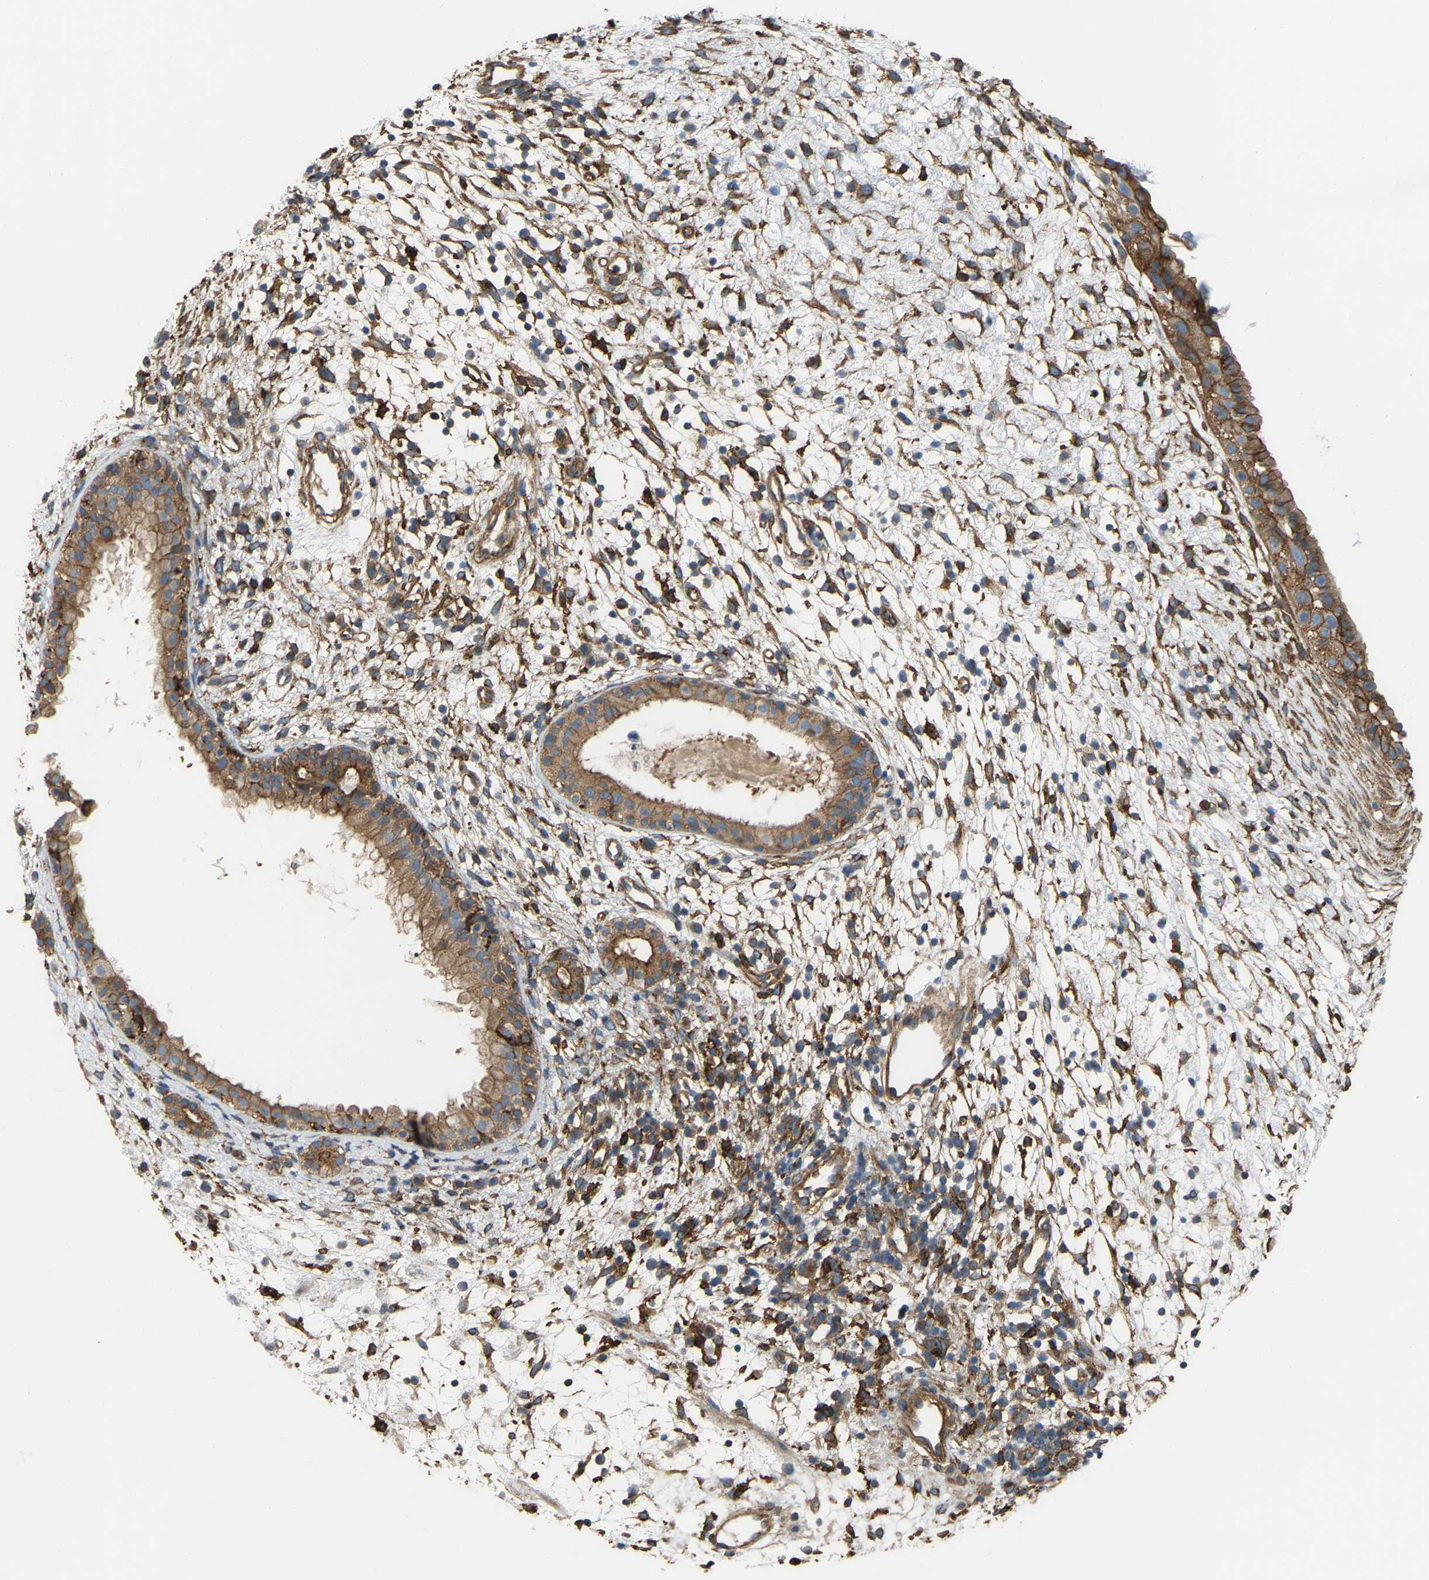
{"staining": {"intensity": "moderate", "quantity": ">75%", "location": "cytoplasmic/membranous"}, "tissue": "nasopharynx", "cell_type": "Respiratory epithelial cells", "image_type": "normal", "snomed": [{"axis": "morphology", "description": "Normal tissue, NOS"}, {"axis": "topography", "description": "Nasopharynx"}], "caption": "Immunohistochemistry (IHC) (DAB (3,3'-diaminobenzidine)) staining of normal nasopharynx displays moderate cytoplasmic/membranous protein expression in approximately >75% of respiratory epithelial cells.", "gene": "PICALM", "patient": {"sex": "male", "age": 22}}